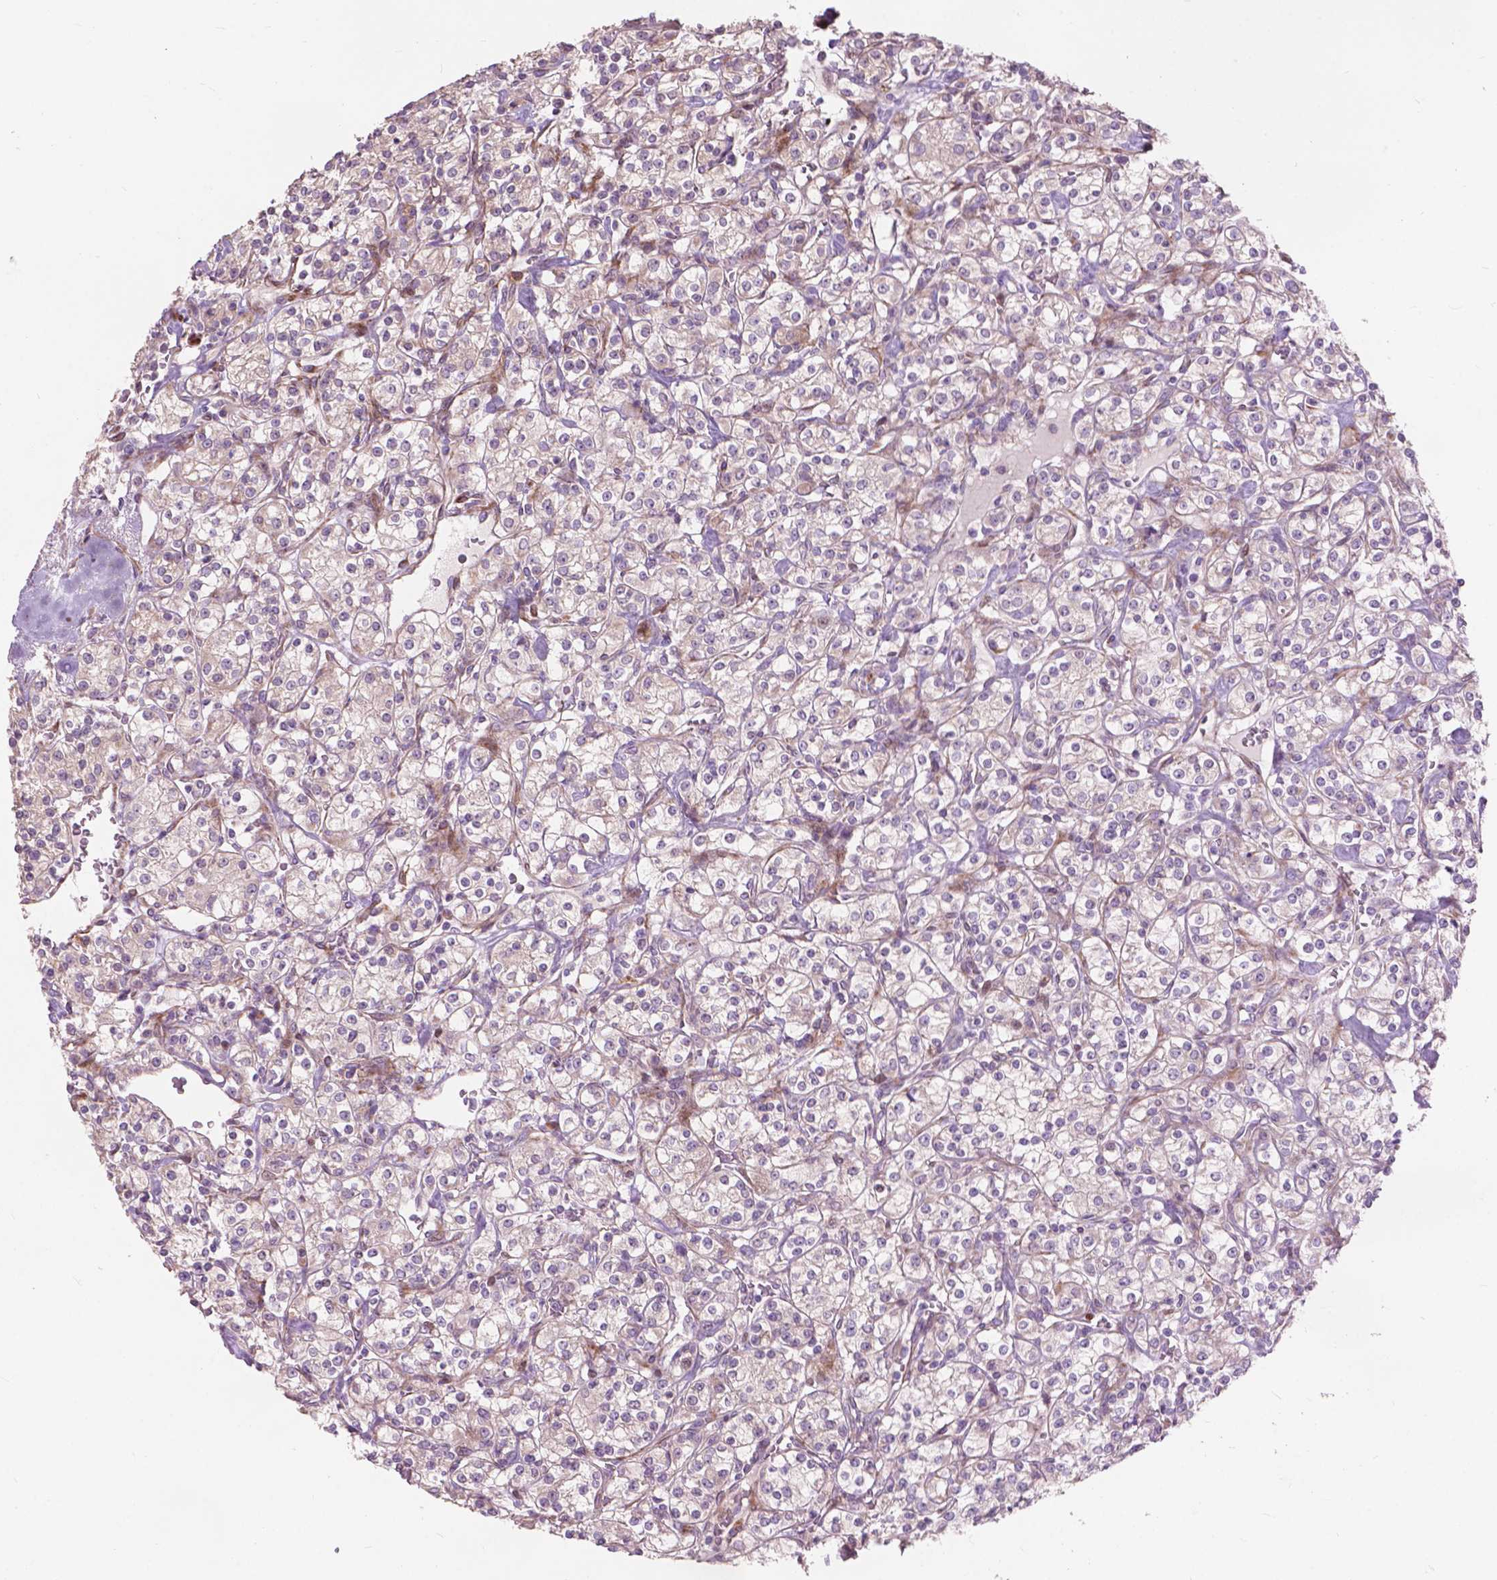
{"staining": {"intensity": "negative", "quantity": "none", "location": "none"}, "tissue": "renal cancer", "cell_type": "Tumor cells", "image_type": "cancer", "snomed": [{"axis": "morphology", "description": "Adenocarcinoma, NOS"}, {"axis": "topography", "description": "Kidney"}], "caption": "There is no significant expression in tumor cells of adenocarcinoma (renal).", "gene": "MORN1", "patient": {"sex": "male", "age": 77}}